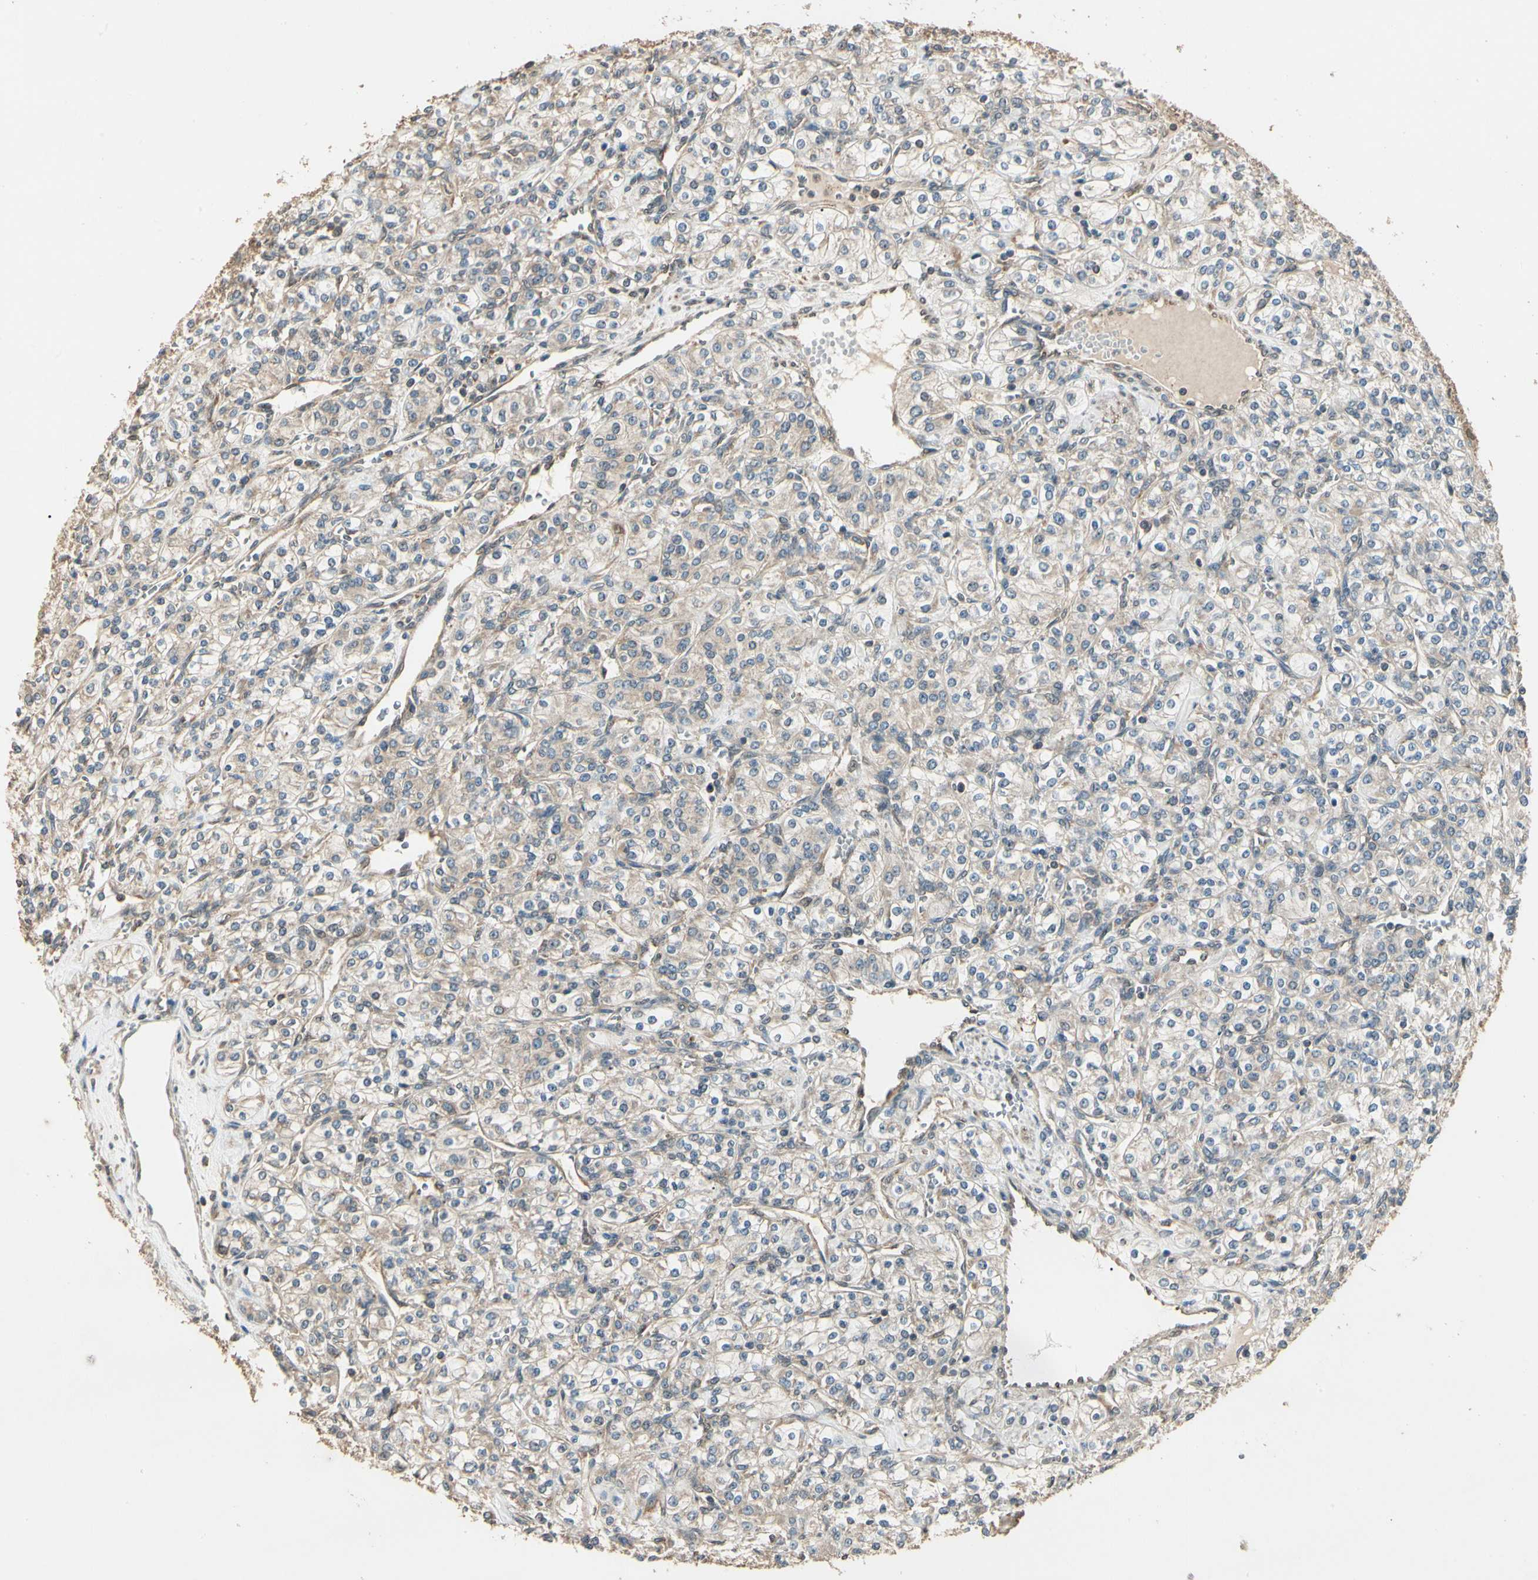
{"staining": {"intensity": "weak", "quantity": "25%-75%", "location": "cytoplasmic/membranous"}, "tissue": "renal cancer", "cell_type": "Tumor cells", "image_type": "cancer", "snomed": [{"axis": "morphology", "description": "Adenocarcinoma, NOS"}, {"axis": "topography", "description": "Kidney"}], "caption": "This photomicrograph shows immunohistochemistry (IHC) staining of renal cancer, with low weak cytoplasmic/membranous staining in about 25%-75% of tumor cells.", "gene": "CCT7", "patient": {"sex": "male", "age": 77}}